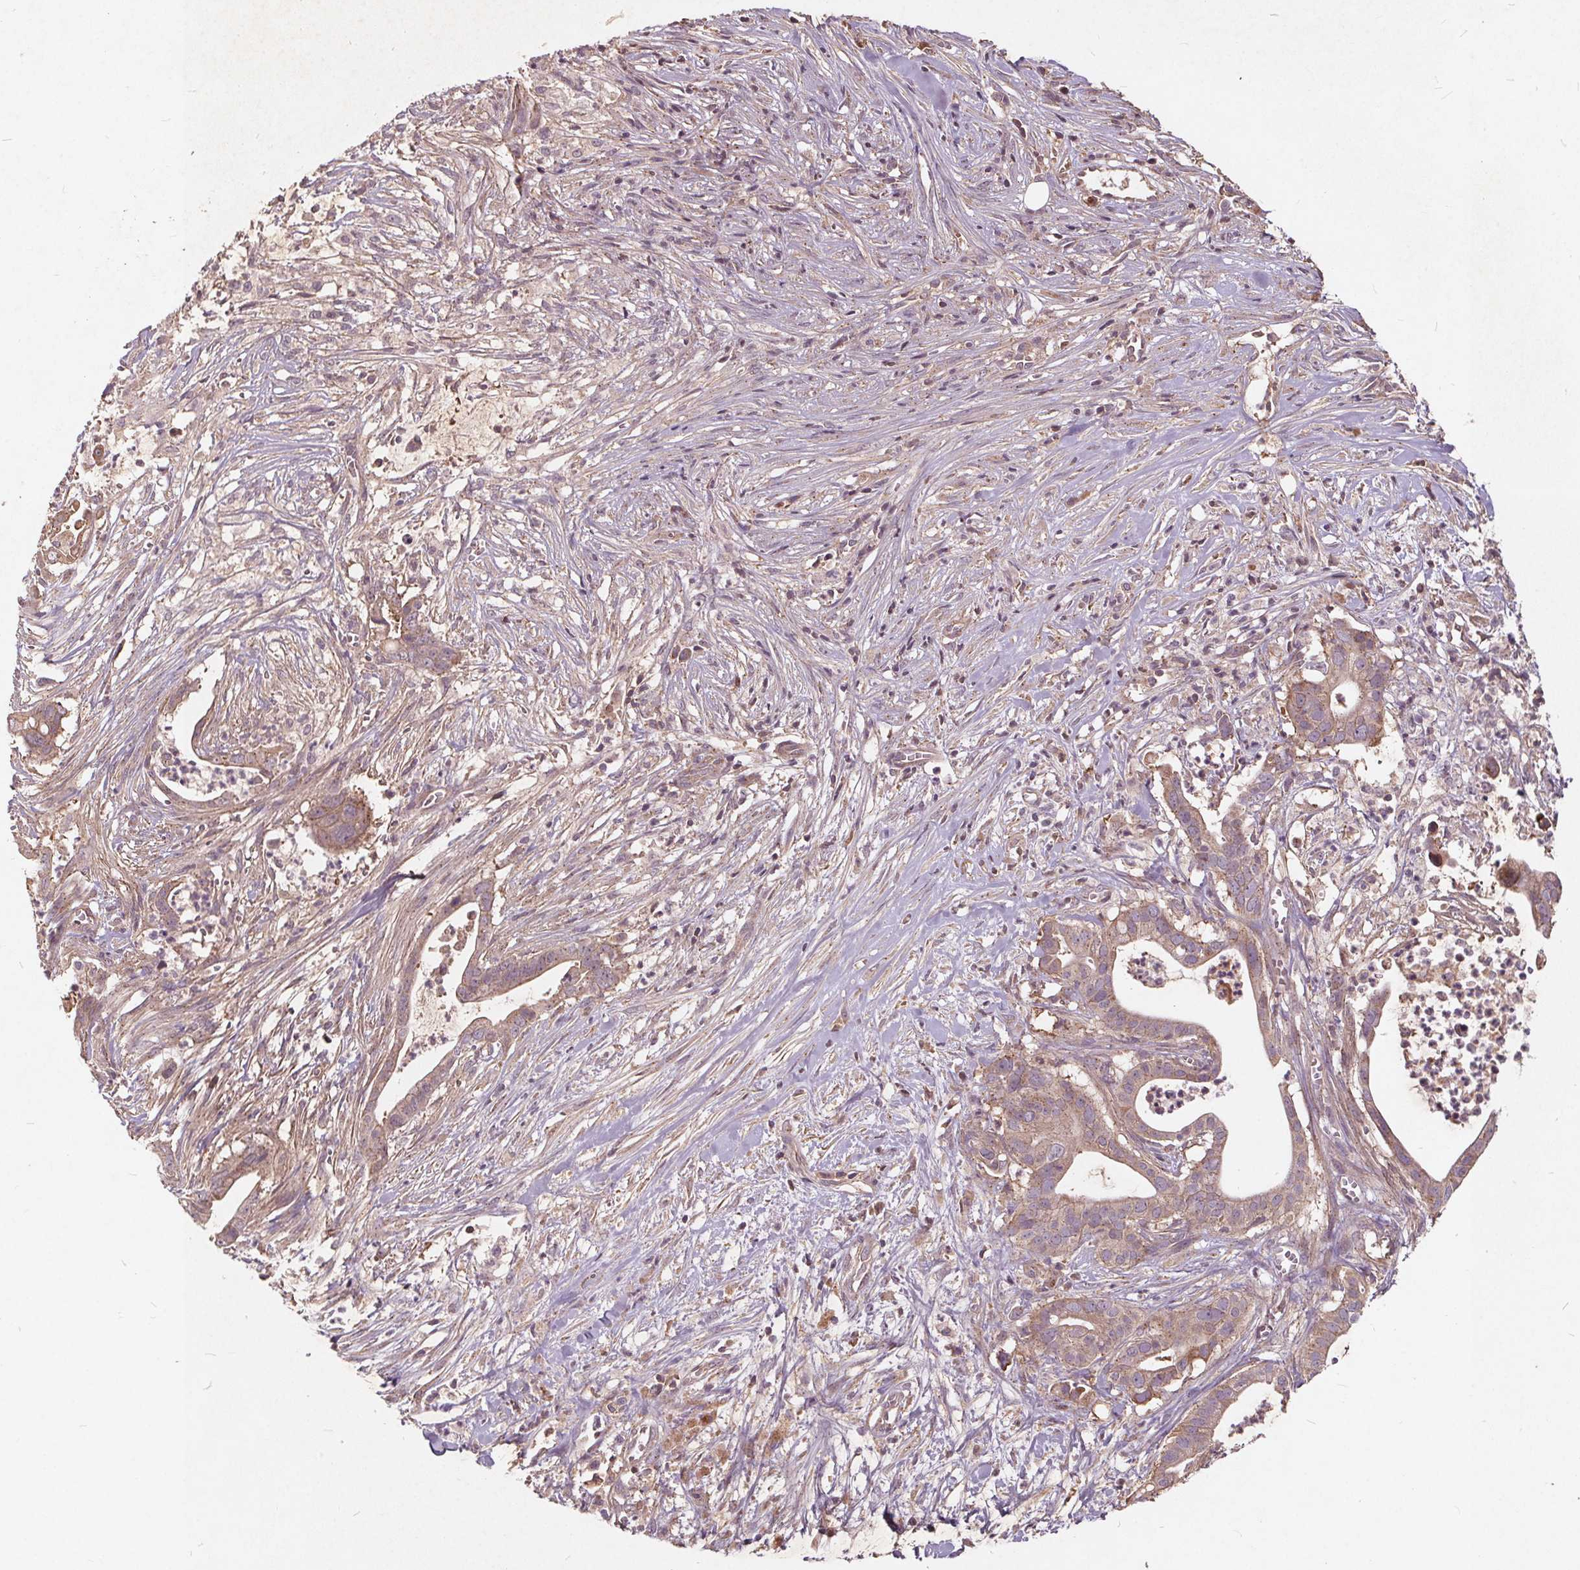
{"staining": {"intensity": "weak", "quantity": "25%-75%", "location": "cytoplasmic/membranous"}, "tissue": "pancreatic cancer", "cell_type": "Tumor cells", "image_type": "cancer", "snomed": [{"axis": "morphology", "description": "Adenocarcinoma, NOS"}, {"axis": "topography", "description": "Pancreas"}], "caption": "This is a histology image of IHC staining of adenocarcinoma (pancreatic), which shows weak expression in the cytoplasmic/membranous of tumor cells.", "gene": "CSNK1G2", "patient": {"sex": "male", "age": 61}}